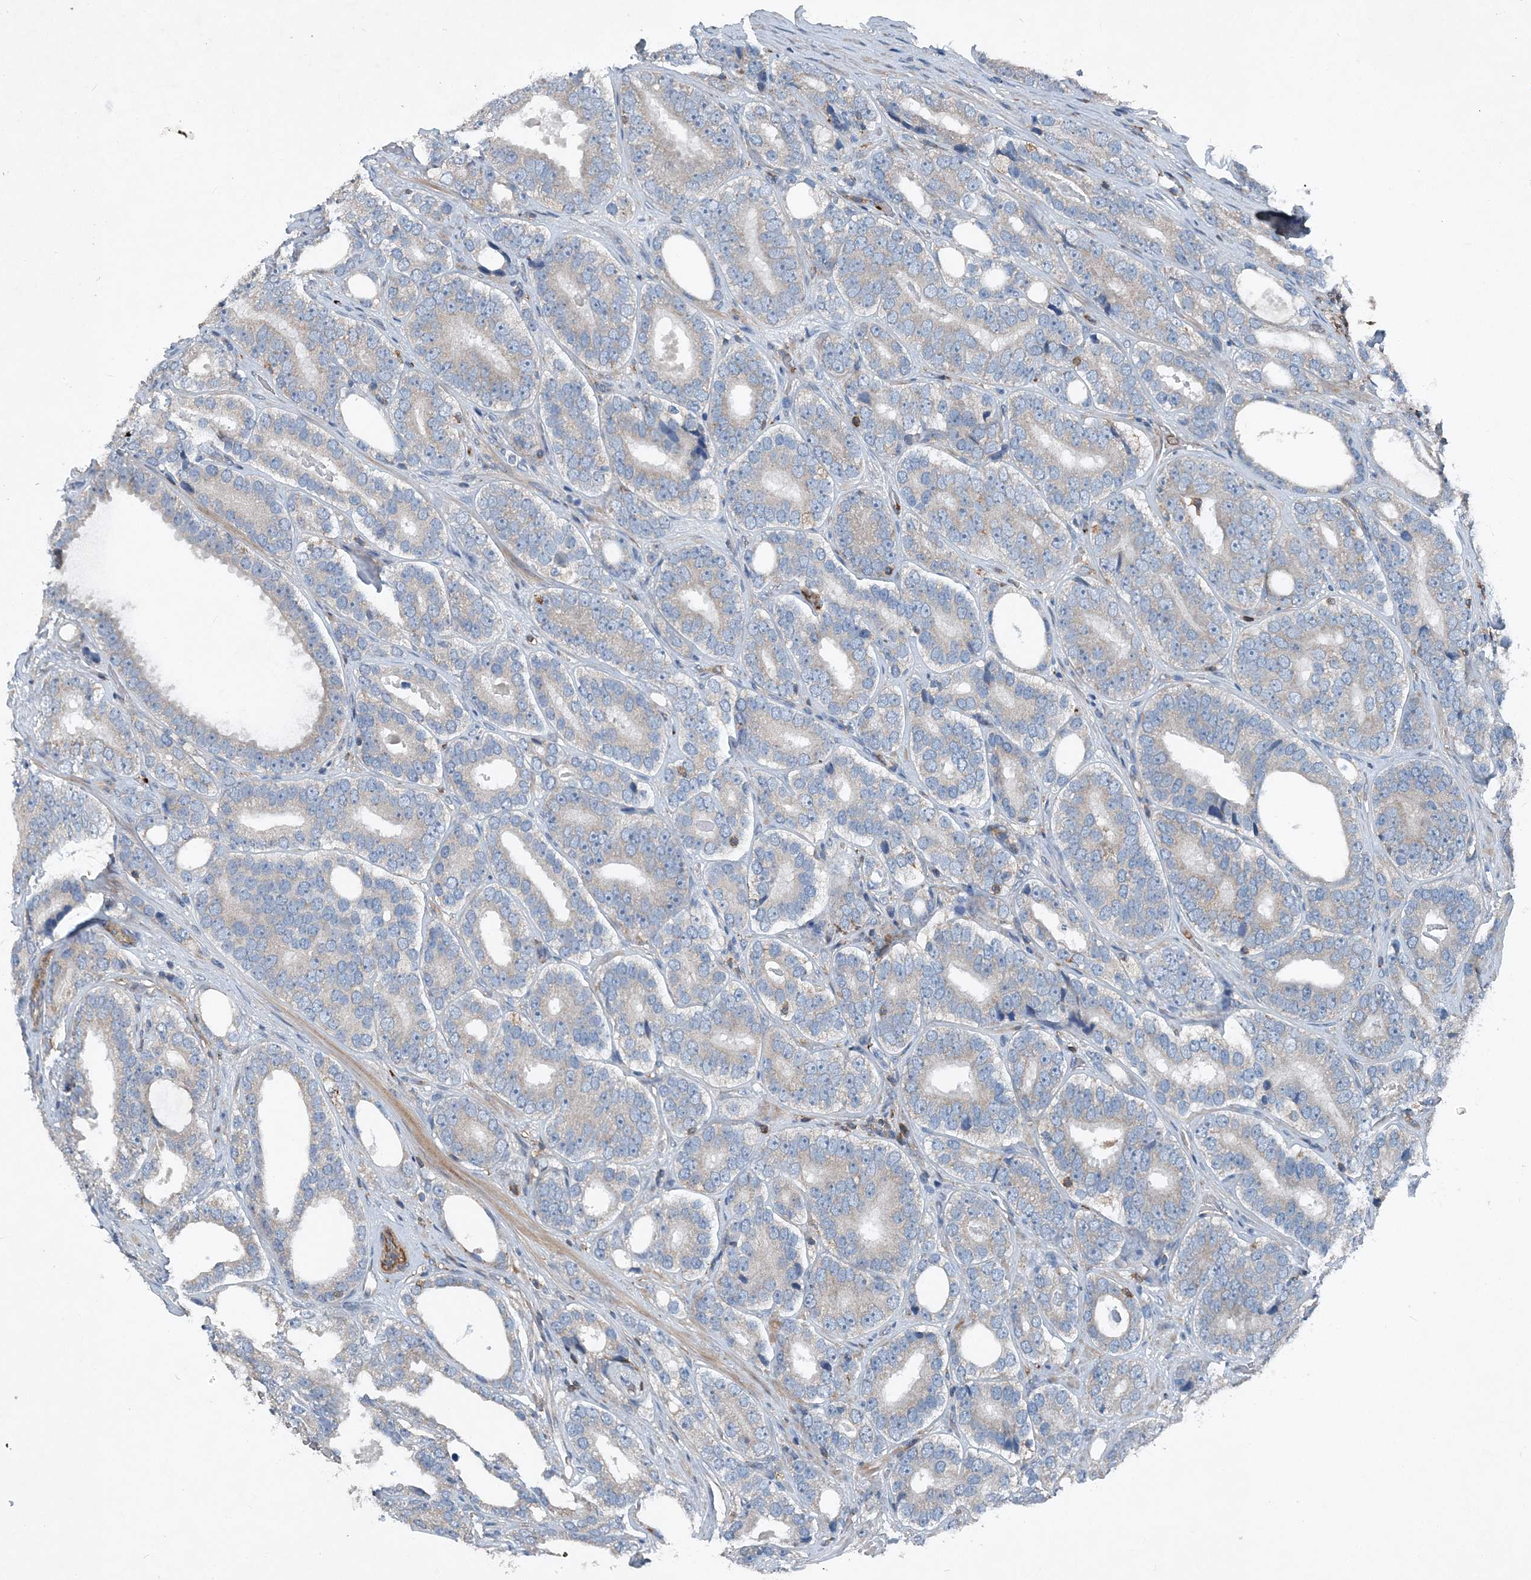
{"staining": {"intensity": "negative", "quantity": "none", "location": "none"}, "tissue": "prostate cancer", "cell_type": "Tumor cells", "image_type": "cancer", "snomed": [{"axis": "morphology", "description": "Adenocarcinoma, High grade"}, {"axis": "topography", "description": "Prostate"}], "caption": "Immunohistochemistry of human prostate adenocarcinoma (high-grade) reveals no expression in tumor cells. (DAB immunohistochemistry (IHC), high magnification).", "gene": "DGUOK", "patient": {"sex": "male", "age": 56}}